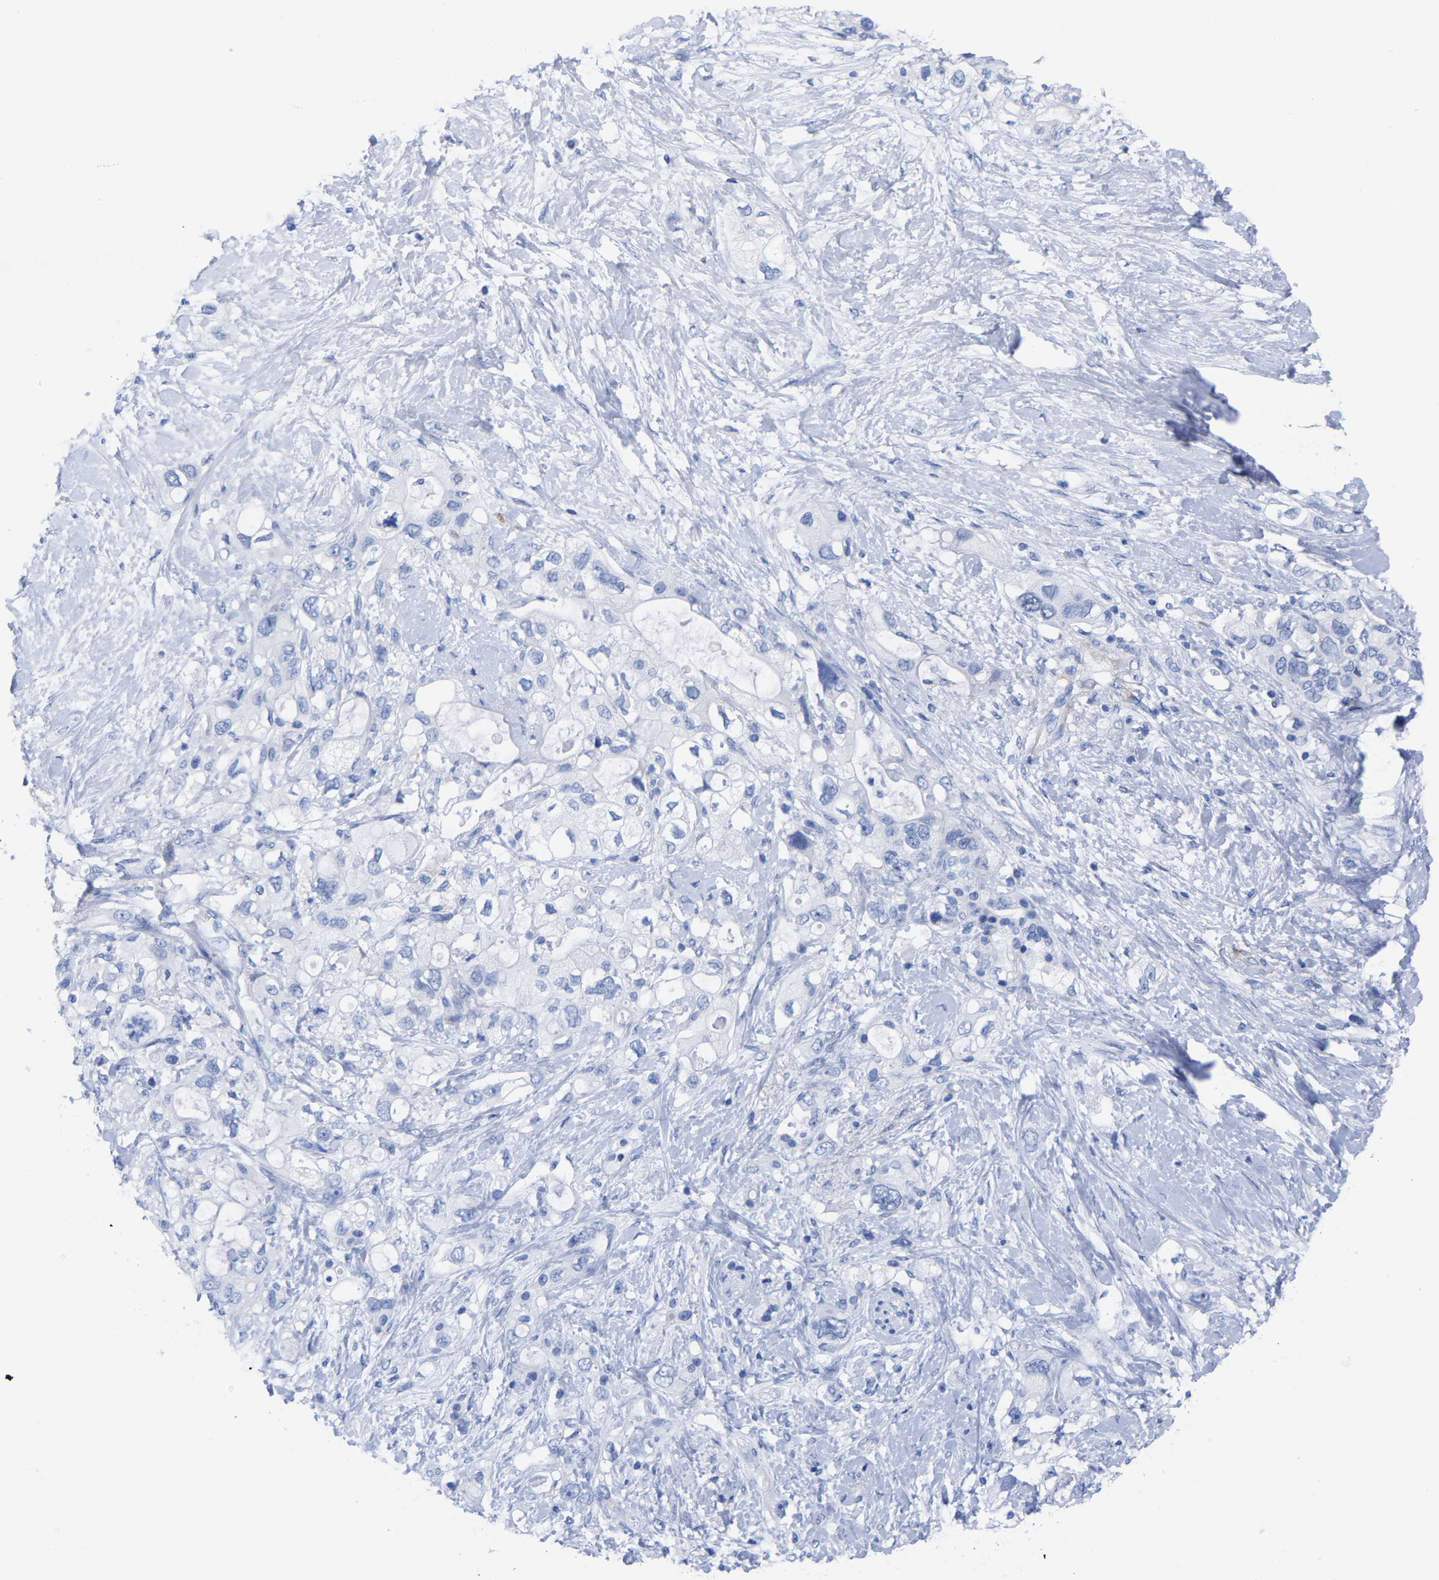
{"staining": {"intensity": "negative", "quantity": "none", "location": "none"}, "tissue": "pancreatic cancer", "cell_type": "Tumor cells", "image_type": "cancer", "snomed": [{"axis": "morphology", "description": "Adenocarcinoma, NOS"}, {"axis": "topography", "description": "Pancreas"}], "caption": "High power microscopy histopathology image of an IHC image of pancreatic cancer (adenocarcinoma), revealing no significant staining in tumor cells.", "gene": "HAPLN1", "patient": {"sex": "female", "age": 56}}